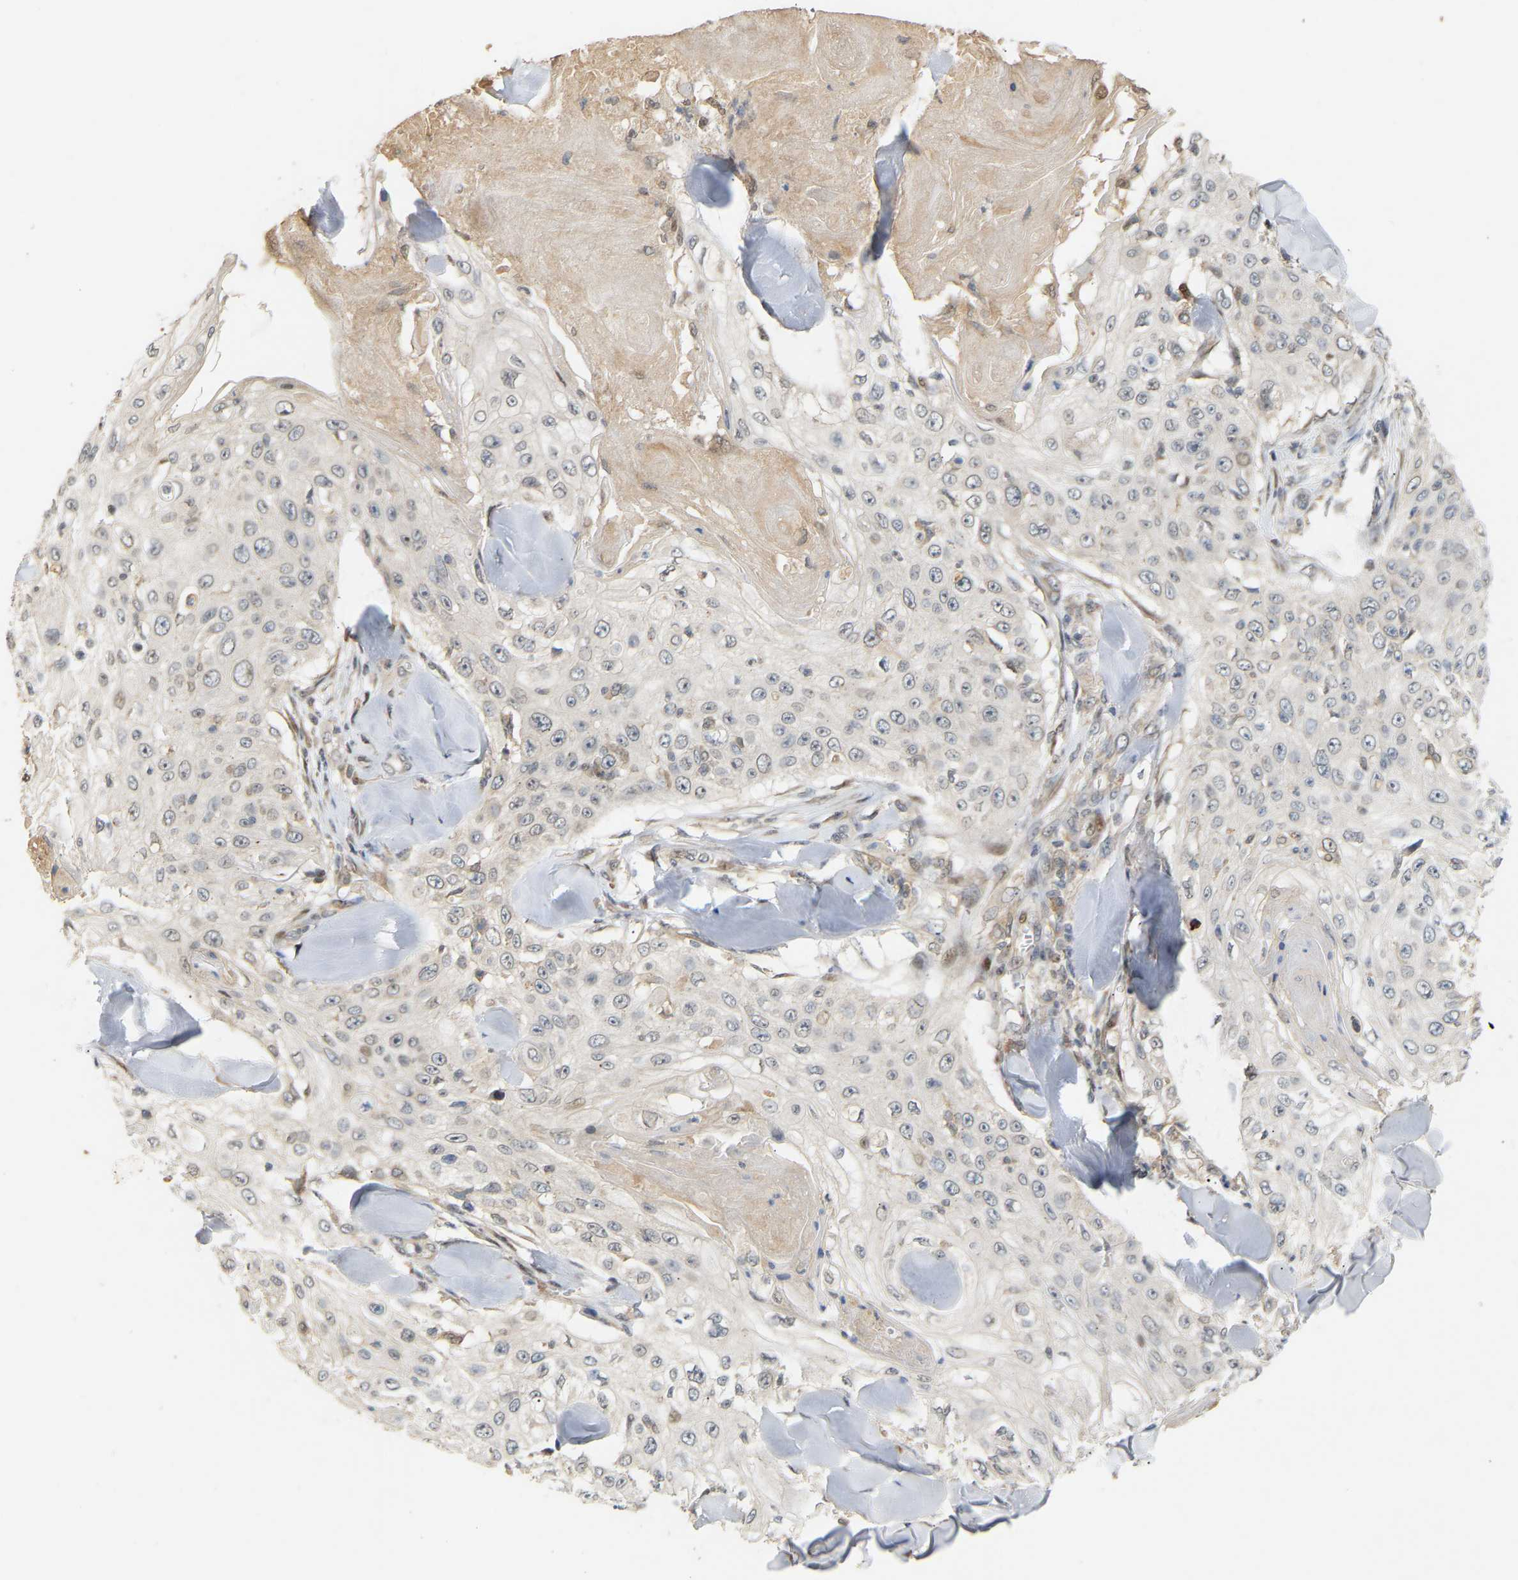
{"staining": {"intensity": "negative", "quantity": "none", "location": "none"}, "tissue": "skin cancer", "cell_type": "Tumor cells", "image_type": "cancer", "snomed": [{"axis": "morphology", "description": "Squamous cell carcinoma, NOS"}, {"axis": "topography", "description": "Skin"}], "caption": "Micrograph shows no protein expression in tumor cells of squamous cell carcinoma (skin) tissue.", "gene": "PTPN4", "patient": {"sex": "male", "age": 86}}